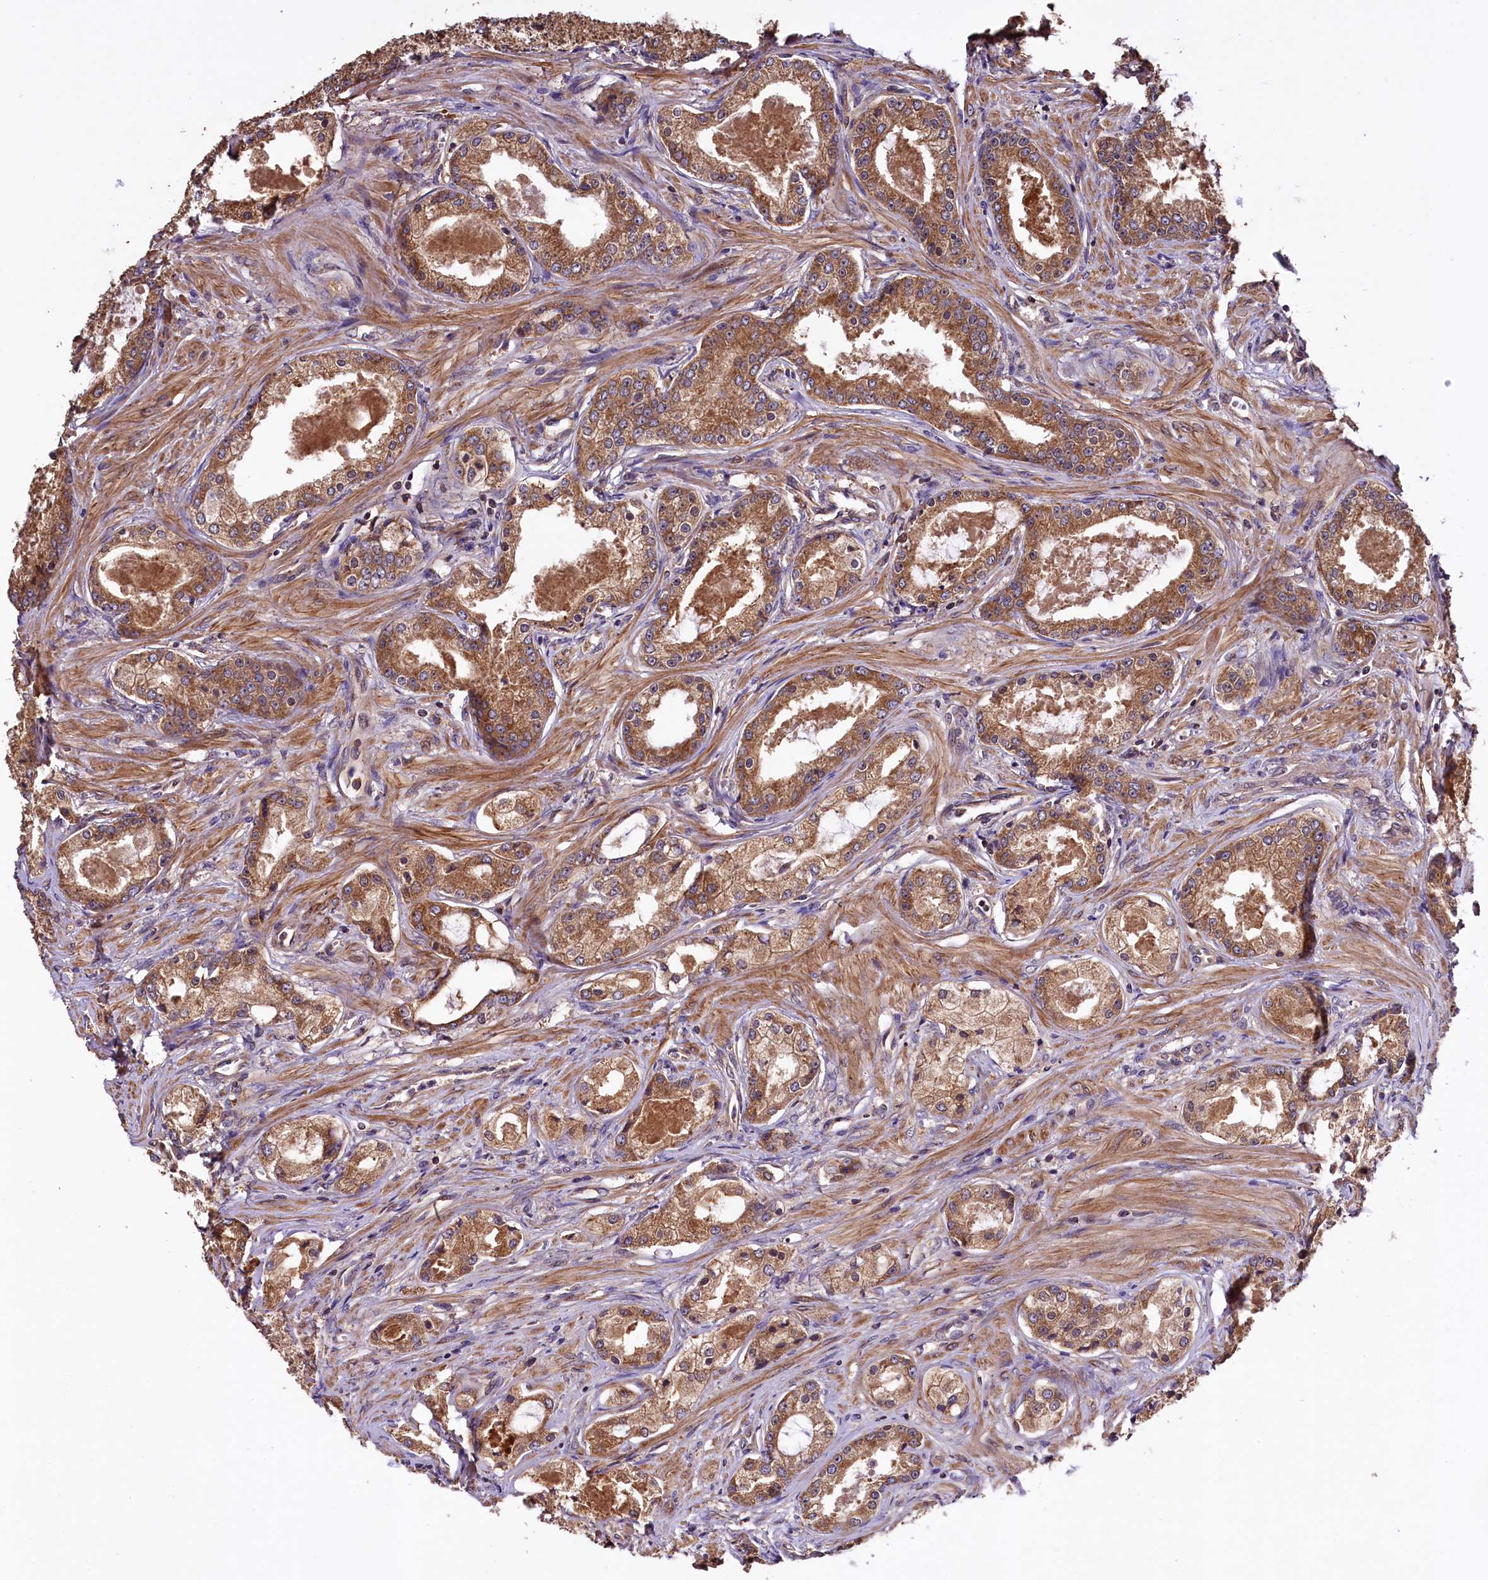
{"staining": {"intensity": "moderate", "quantity": ">75%", "location": "cytoplasmic/membranous"}, "tissue": "prostate cancer", "cell_type": "Tumor cells", "image_type": "cancer", "snomed": [{"axis": "morphology", "description": "Adenocarcinoma, Low grade"}, {"axis": "topography", "description": "Prostate"}], "caption": "Prostate cancer (adenocarcinoma (low-grade)) was stained to show a protein in brown. There is medium levels of moderate cytoplasmic/membranous expression in about >75% of tumor cells. (DAB (3,3'-diaminobenzidine) IHC, brown staining for protein, blue staining for nuclei).", "gene": "KLC2", "patient": {"sex": "male", "age": 68}}